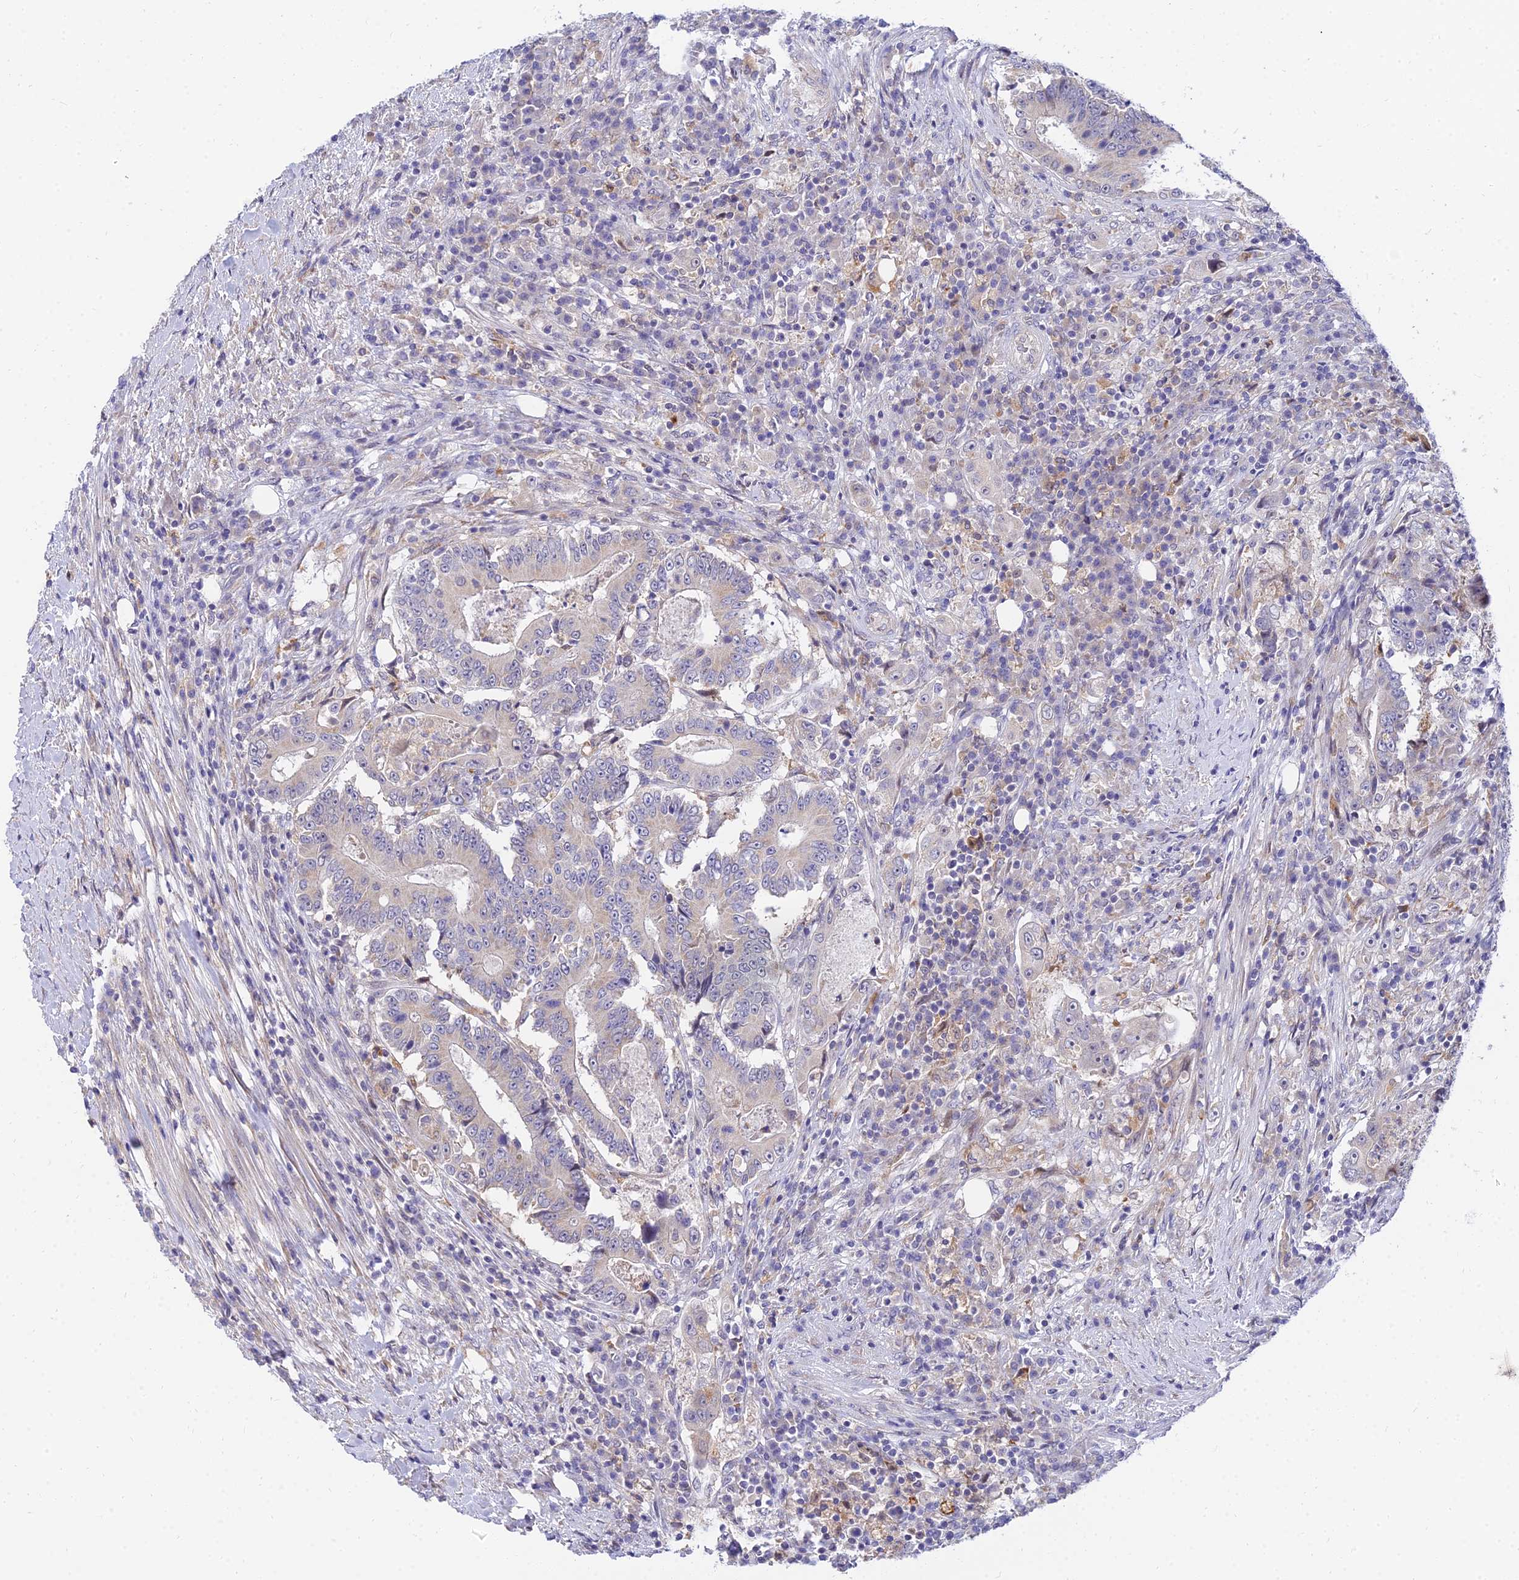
{"staining": {"intensity": "negative", "quantity": "none", "location": "none"}, "tissue": "colorectal cancer", "cell_type": "Tumor cells", "image_type": "cancer", "snomed": [{"axis": "morphology", "description": "Adenocarcinoma, NOS"}, {"axis": "topography", "description": "Colon"}], "caption": "The IHC photomicrograph has no significant staining in tumor cells of adenocarcinoma (colorectal) tissue.", "gene": "ARL8B", "patient": {"sex": "male", "age": 83}}